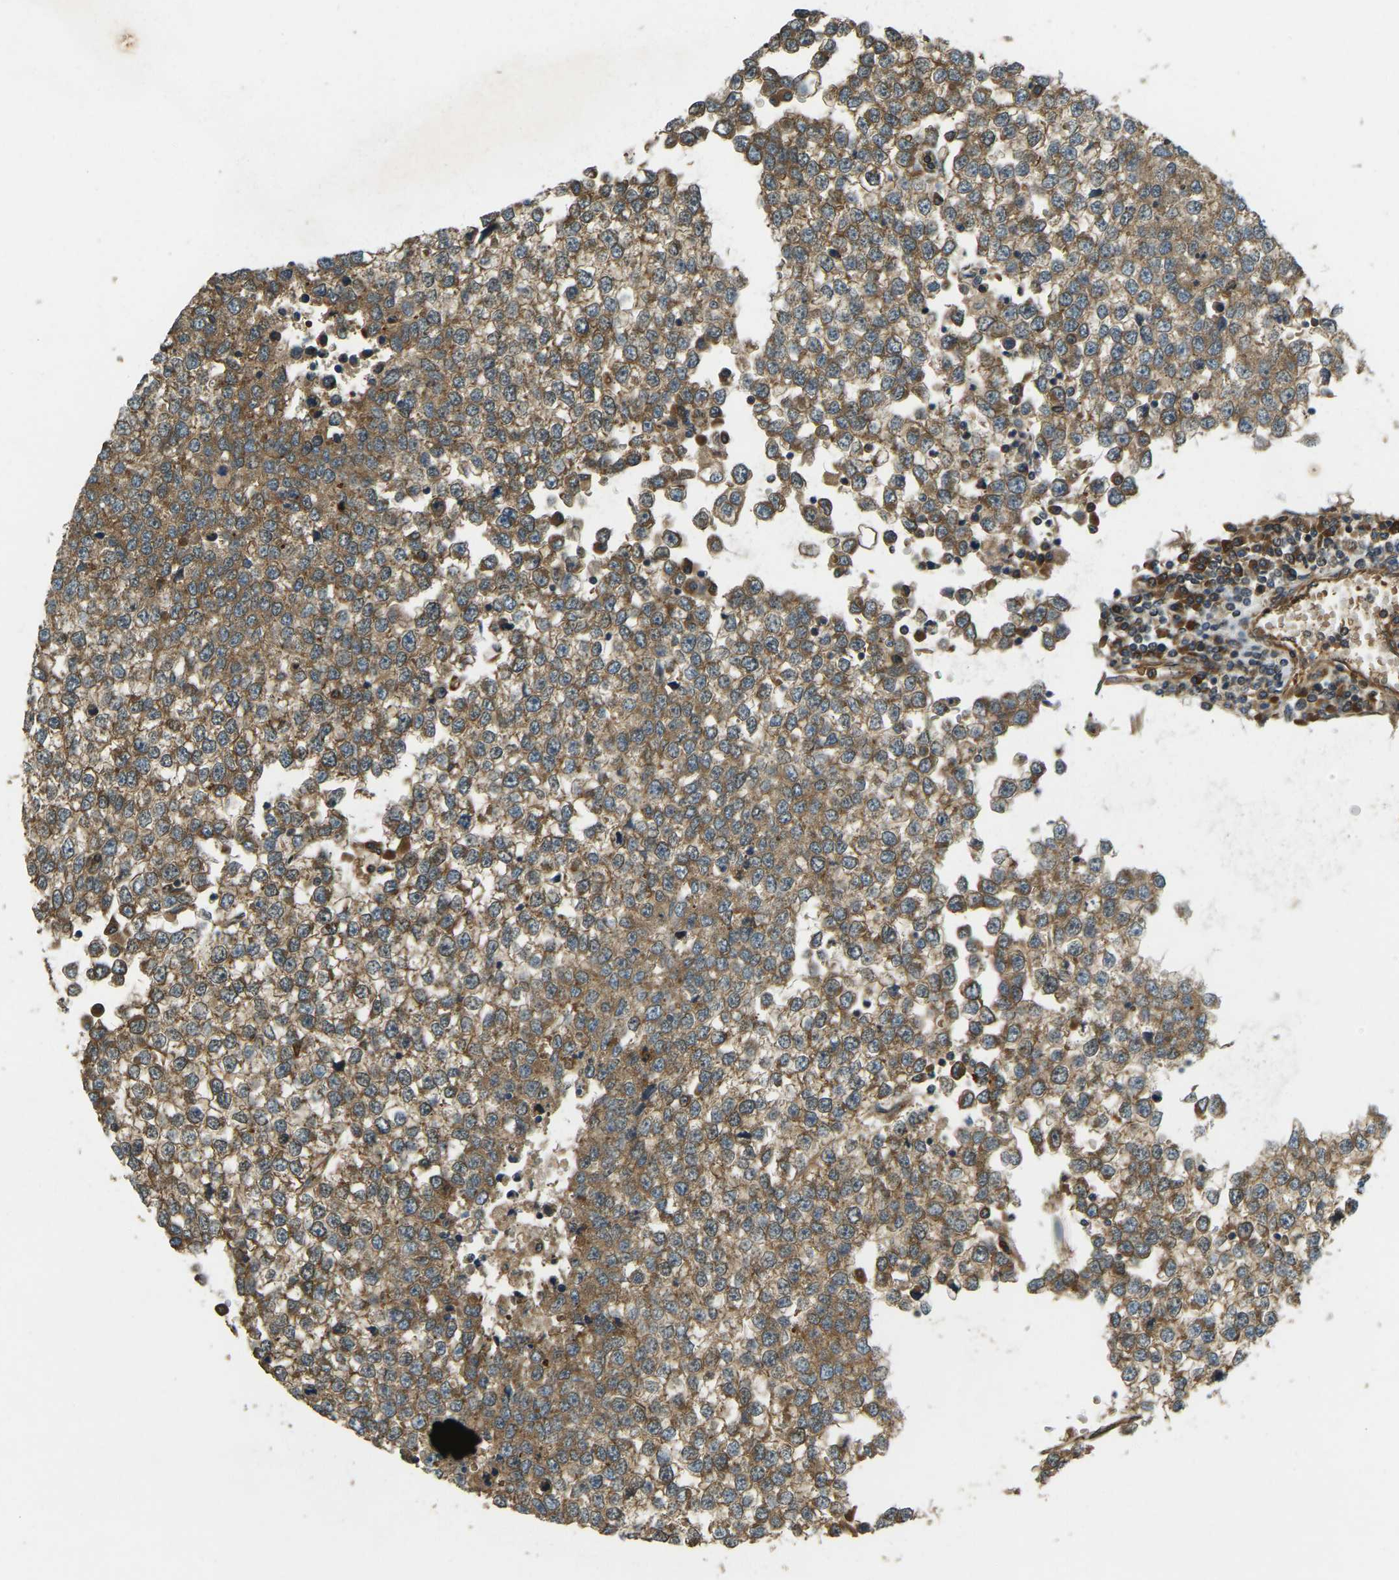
{"staining": {"intensity": "strong", "quantity": ">75%", "location": "cytoplasmic/membranous"}, "tissue": "testis cancer", "cell_type": "Tumor cells", "image_type": "cancer", "snomed": [{"axis": "morphology", "description": "Seminoma, NOS"}, {"axis": "topography", "description": "Testis"}], "caption": "Immunohistochemistry (IHC) staining of seminoma (testis), which shows high levels of strong cytoplasmic/membranous expression in approximately >75% of tumor cells indicating strong cytoplasmic/membranous protein expression. The staining was performed using DAB (brown) for protein detection and nuclei were counterstained in hematoxylin (blue).", "gene": "ERGIC1", "patient": {"sex": "male", "age": 65}}